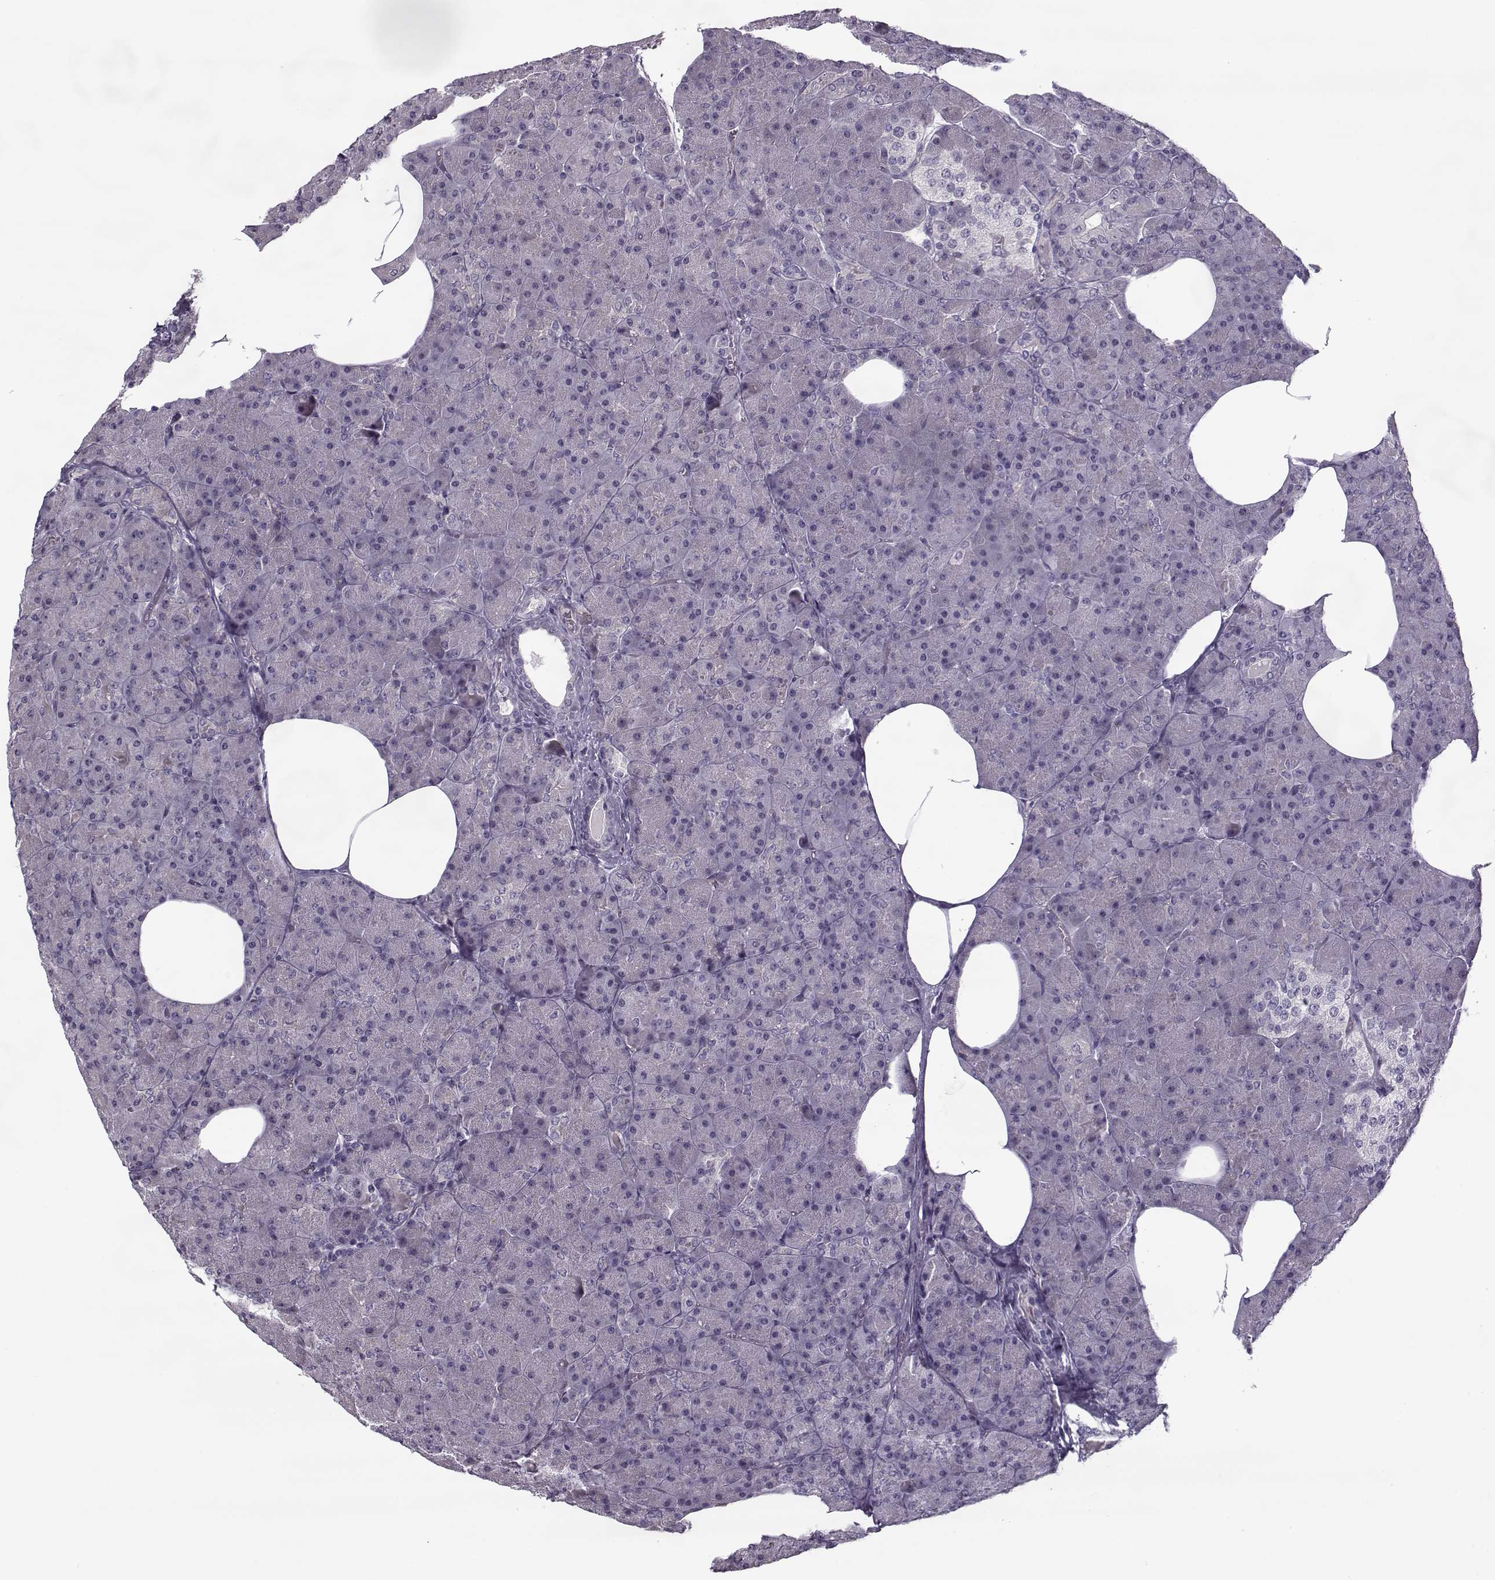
{"staining": {"intensity": "negative", "quantity": "none", "location": "none"}, "tissue": "pancreas", "cell_type": "Exocrine glandular cells", "image_type": "normal", "snomed": [{"axis": "morphology", "description": "Normal tissue, NOS"}, {"axis": "topography", "description": "Pancreas"}], "caption": "Immunohistochemistry micrograph of unremarkable pancreas: human pancreas stained with DAB shows no significant protein staining in exocrine glandular cells.", "gene": "PNMT", "patient": {"sex": "female", "age": 45}}